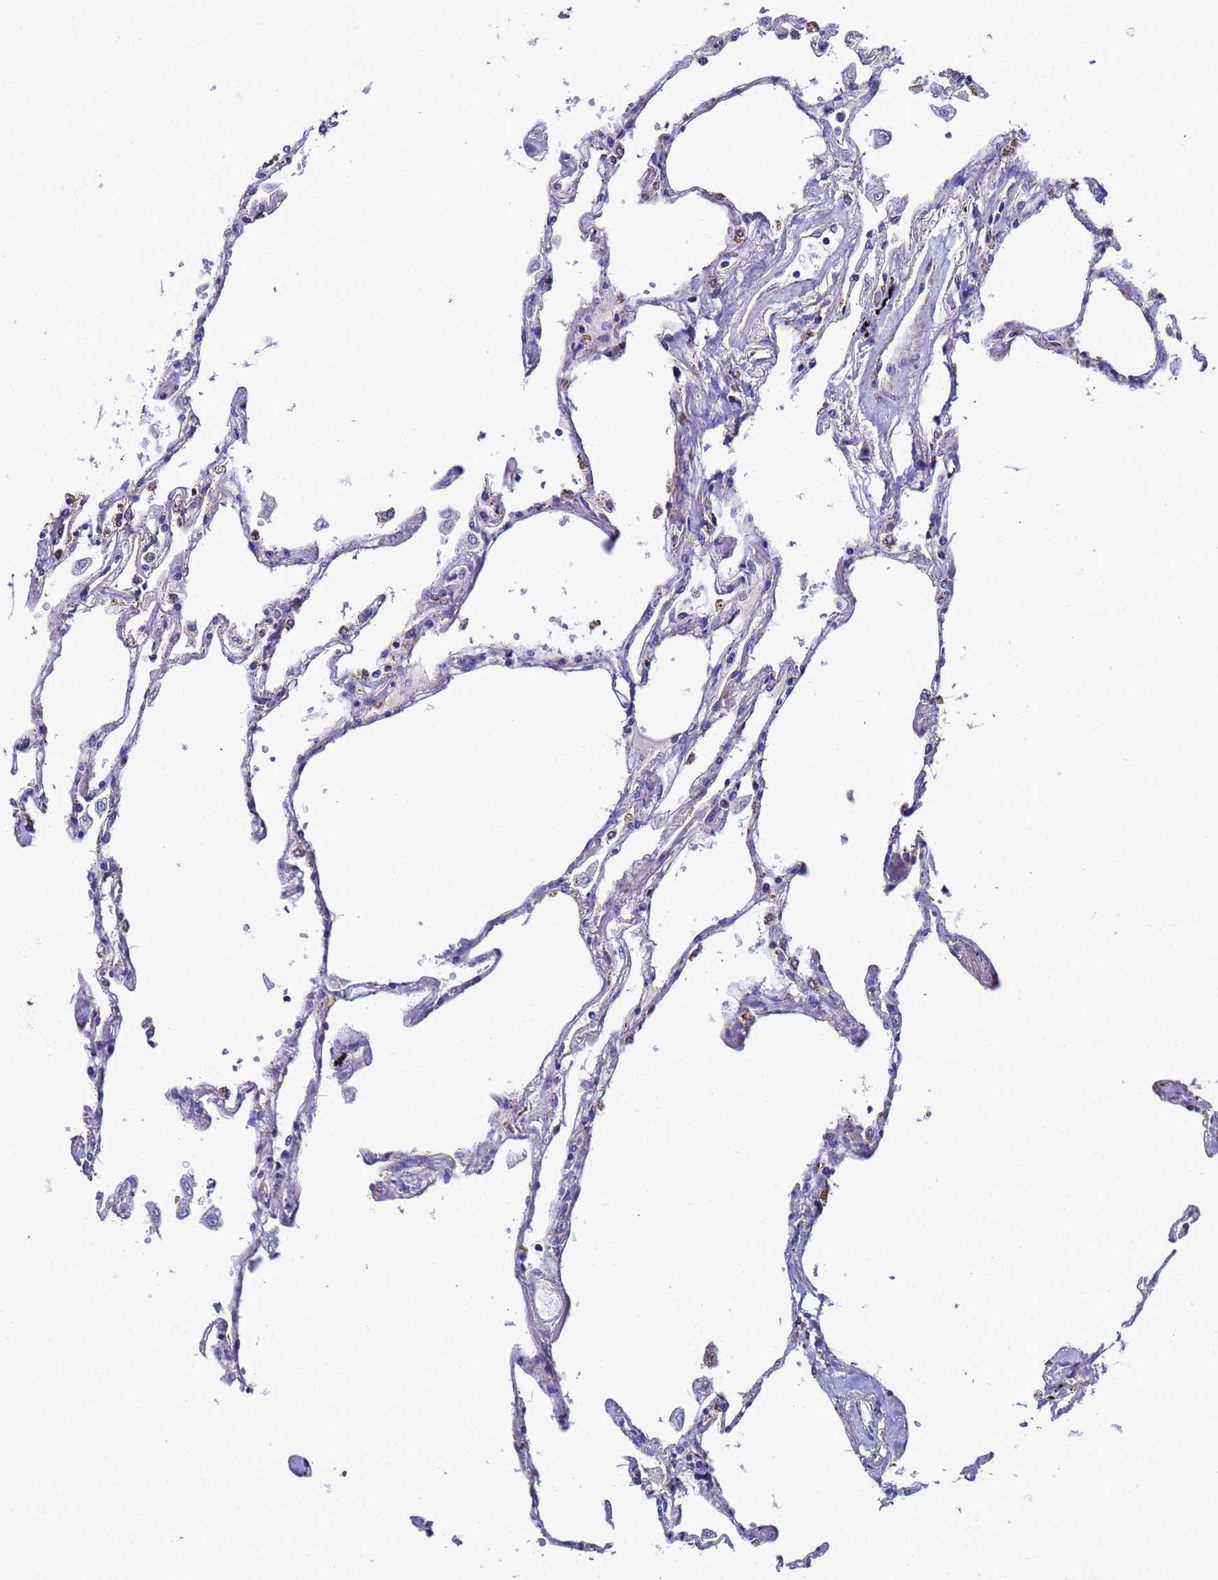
{"staining": {"intensity": "negative", "quantity": "none", "location": "none"}, "tissue": "lung", "cell_type": "Alveolar cells", "image_type": "normal", "snomed": [{"axis": "morphology", "description": "Normal tissue, NOS"}, {"axis": "topography", "description": "Lung"}], "caption": "IHC histopathology image of normal human lung stained for a protein (brown), which demonstrates no positivity in alveolar cells.", "gene": "MRPS12", "patient": {"sex": "female", "age": 67}}